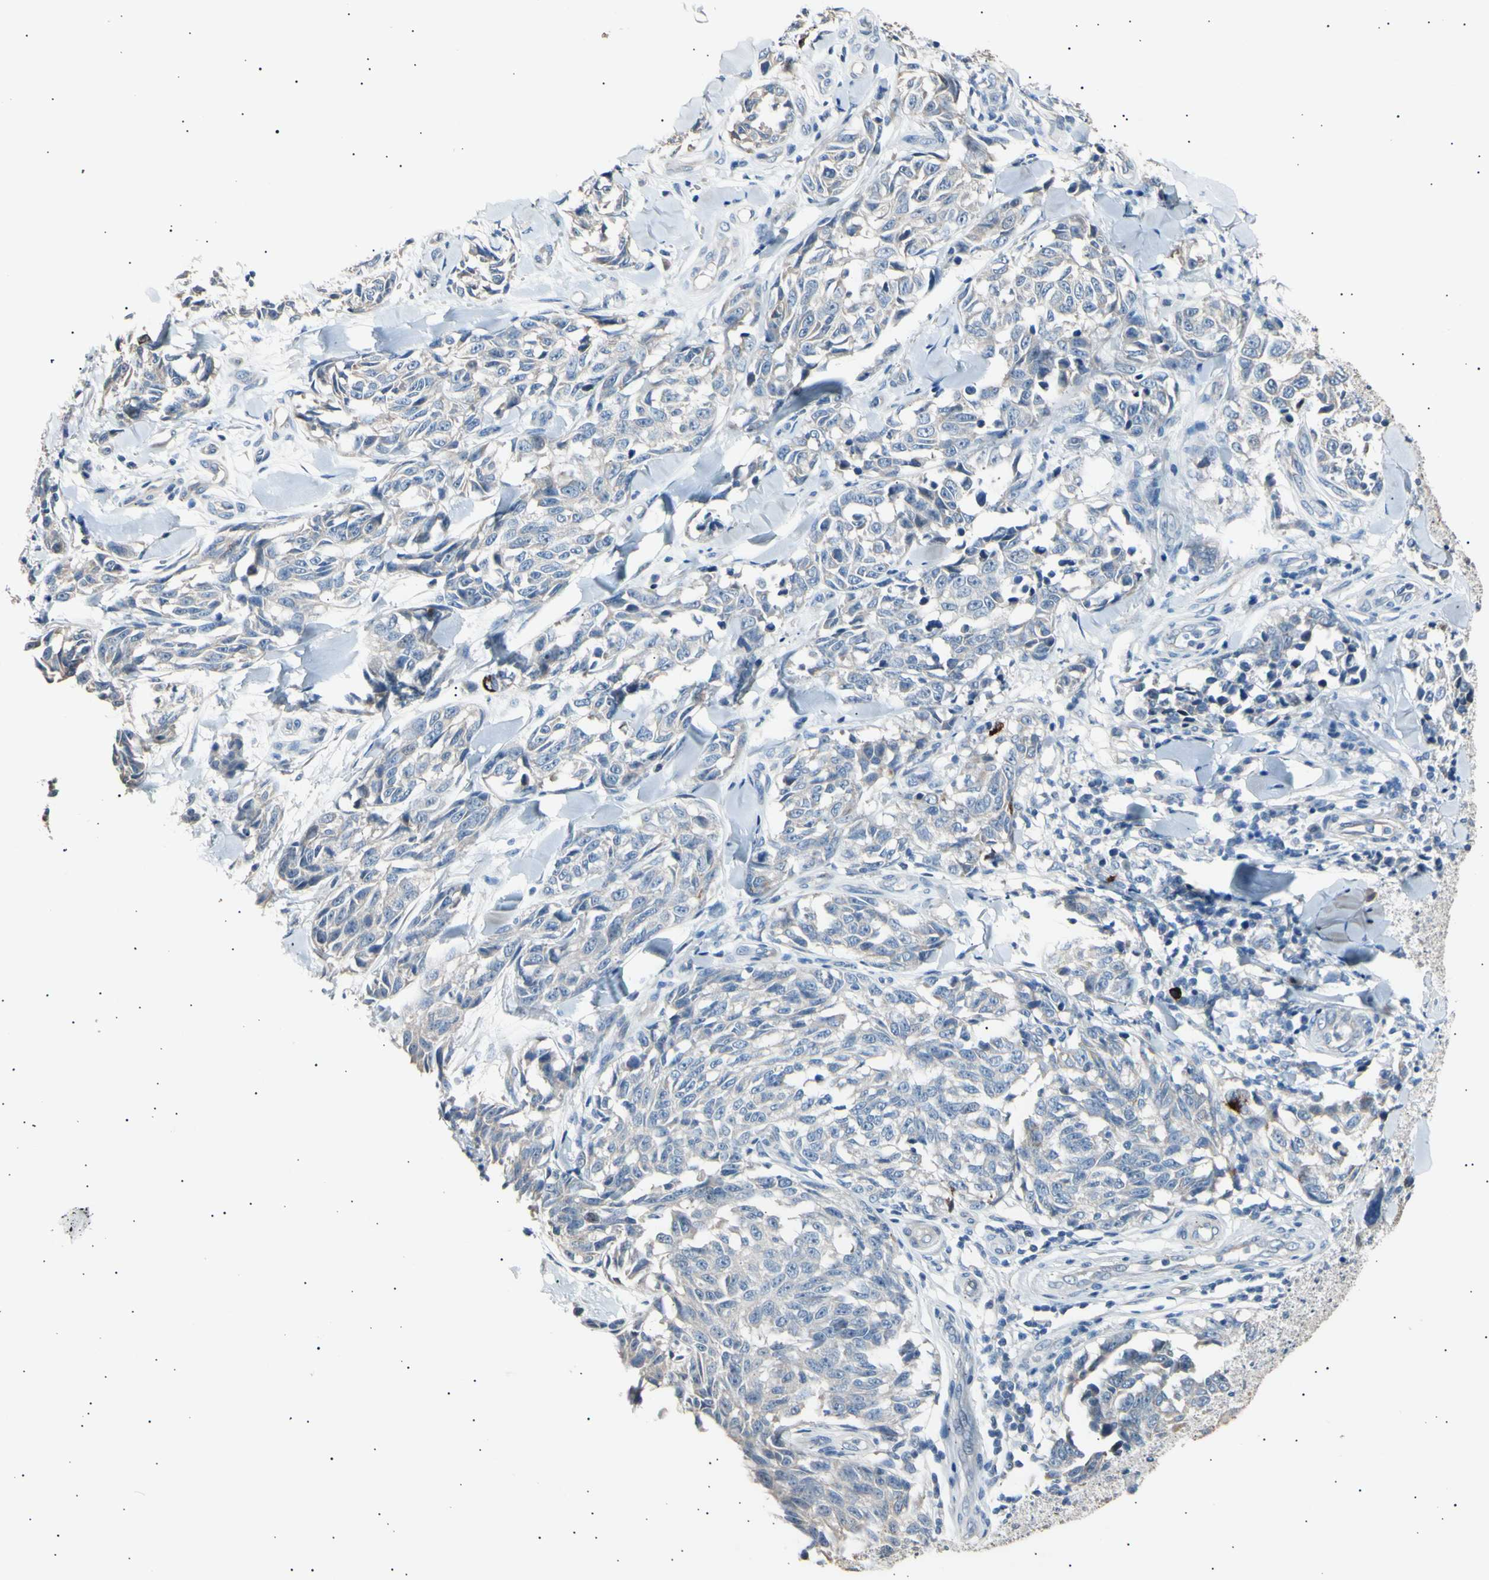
{"staining": {"intensity": "negative", "quantity": "none", "location": "none"}, "tissue": "melanoma", "cell_type": "Tumor cells", "image_type": "cancer", "snomed": [{"axis": "morphology", "description": "Malignant melanoma, NOS"}, {"axis": "topography", "description": "Skin"}], "caption": "A high-resolution histopathology image shows IHC staining of melanoma, which shows no significant expression in tumor cells.", "gene": "LDLR", "patient": {"sex": "female", "age": 64}}